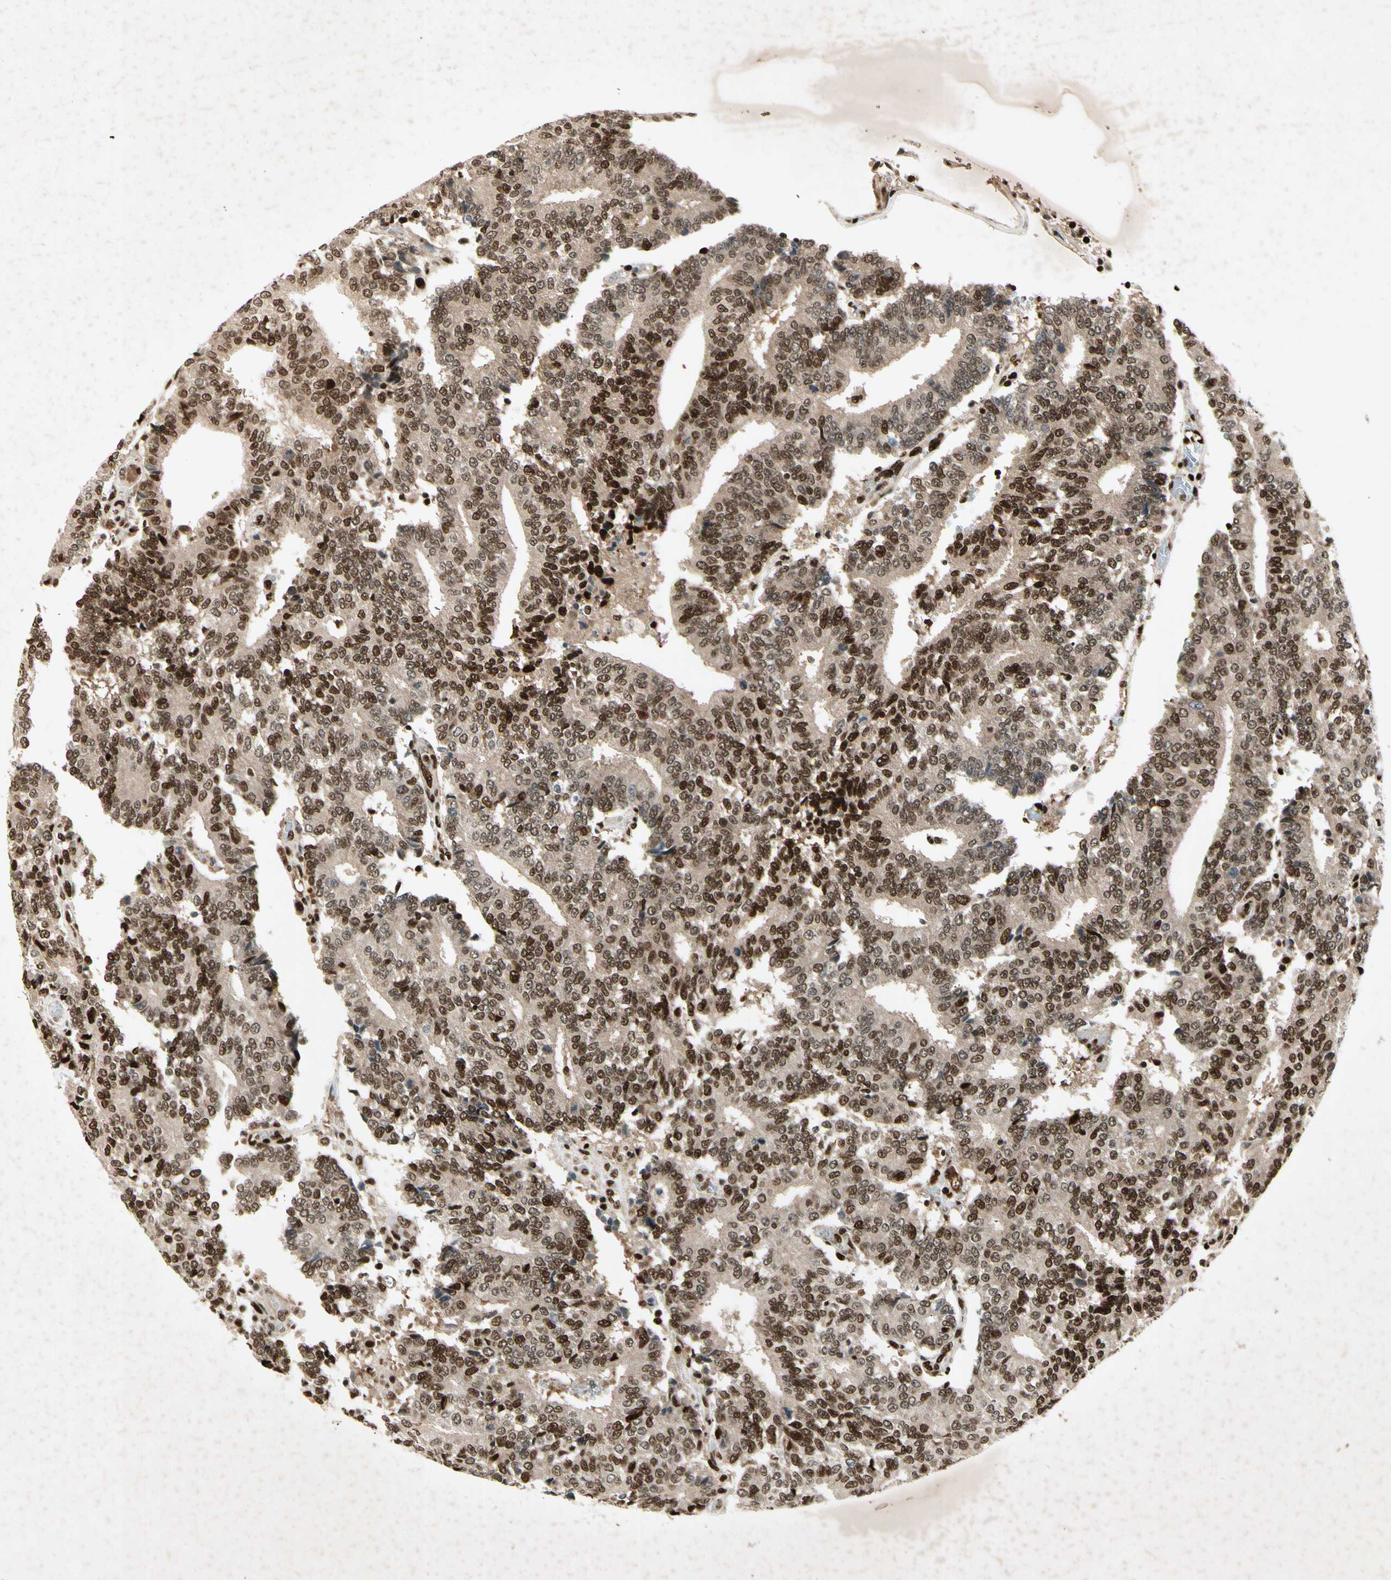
{"staining": {"intensity": "strong", "quantity": ">75%", "location": "cytoplasmic/membranous,nuclear"}, "tissue": "prostate cancer", "cell_type": "Tumor cells", "image_type": "cancer", "snomed": [{"axis": "morphology", "description": "Adenocarcinoma, High grade"}, {"axis": "topography", "description": "Prostate"}], "caption": "A brown stain labels strong cytoplasmic/membranous and nuclear positivity of a protein in human high-grade adenocarcinoma (prostate) tumor cells.", "gene": "RNF43", "patient": {"sex": "male", "age": 55}}